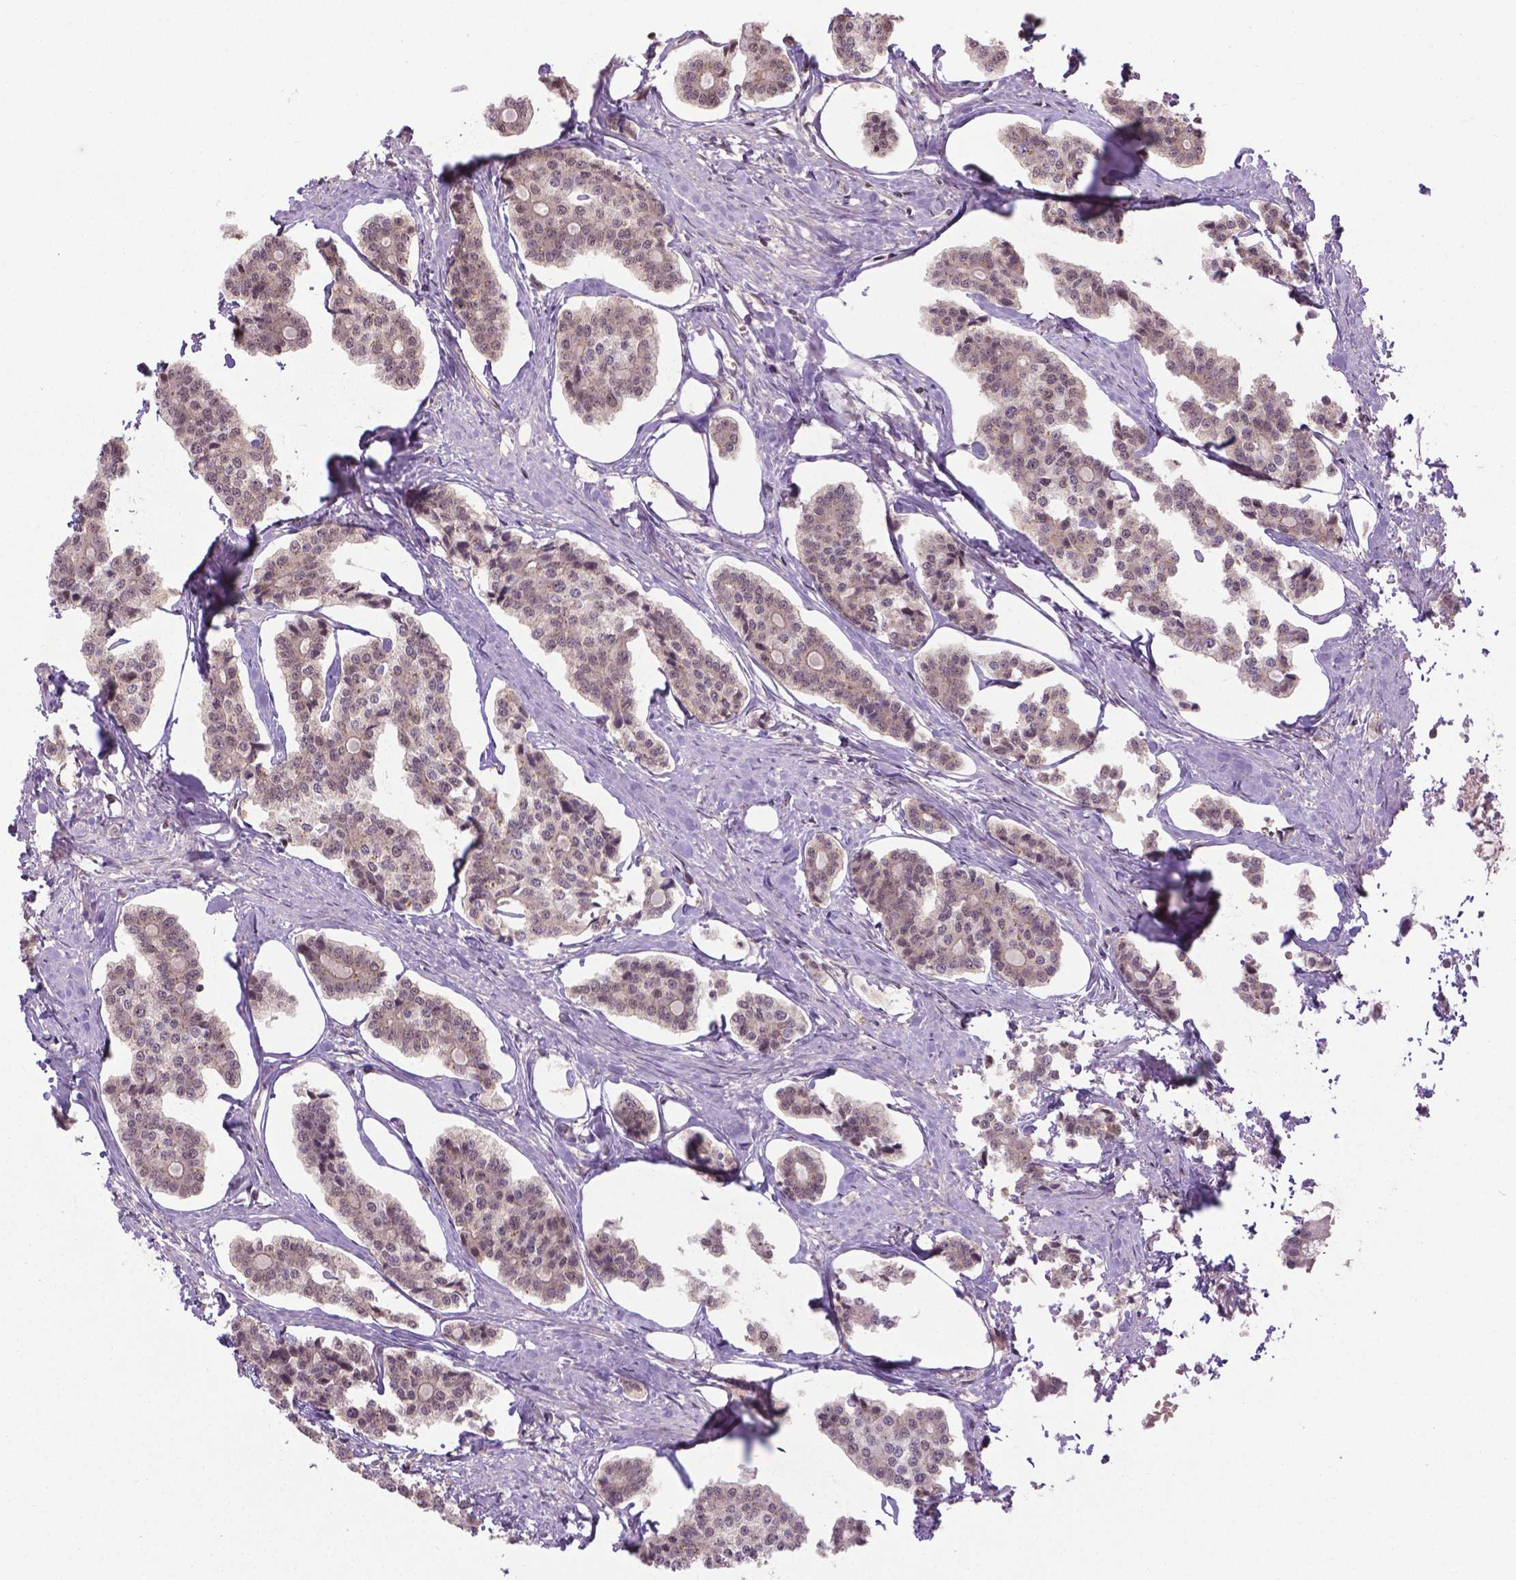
{"staining": {"intensity": "weak", "quantity": ">75%", "location": "nuclear"}, "tissue": "carcinoid", "cell_type": "Tumor cells", "image_type": "cancer", "snomed": [{"axis": "morphology", "description": "Carcinoid, malignant, NOS"}, {"axis": "topography", "description": "Small intestine"}], "caption": "Carcinoid (malignant) was stained to show a protein in brown. There is low levels of weak nuclear positivity in about >75% of tumor cells.", "gene": "ANKRD54", "patient": {"sex": "female", "age": 65}}